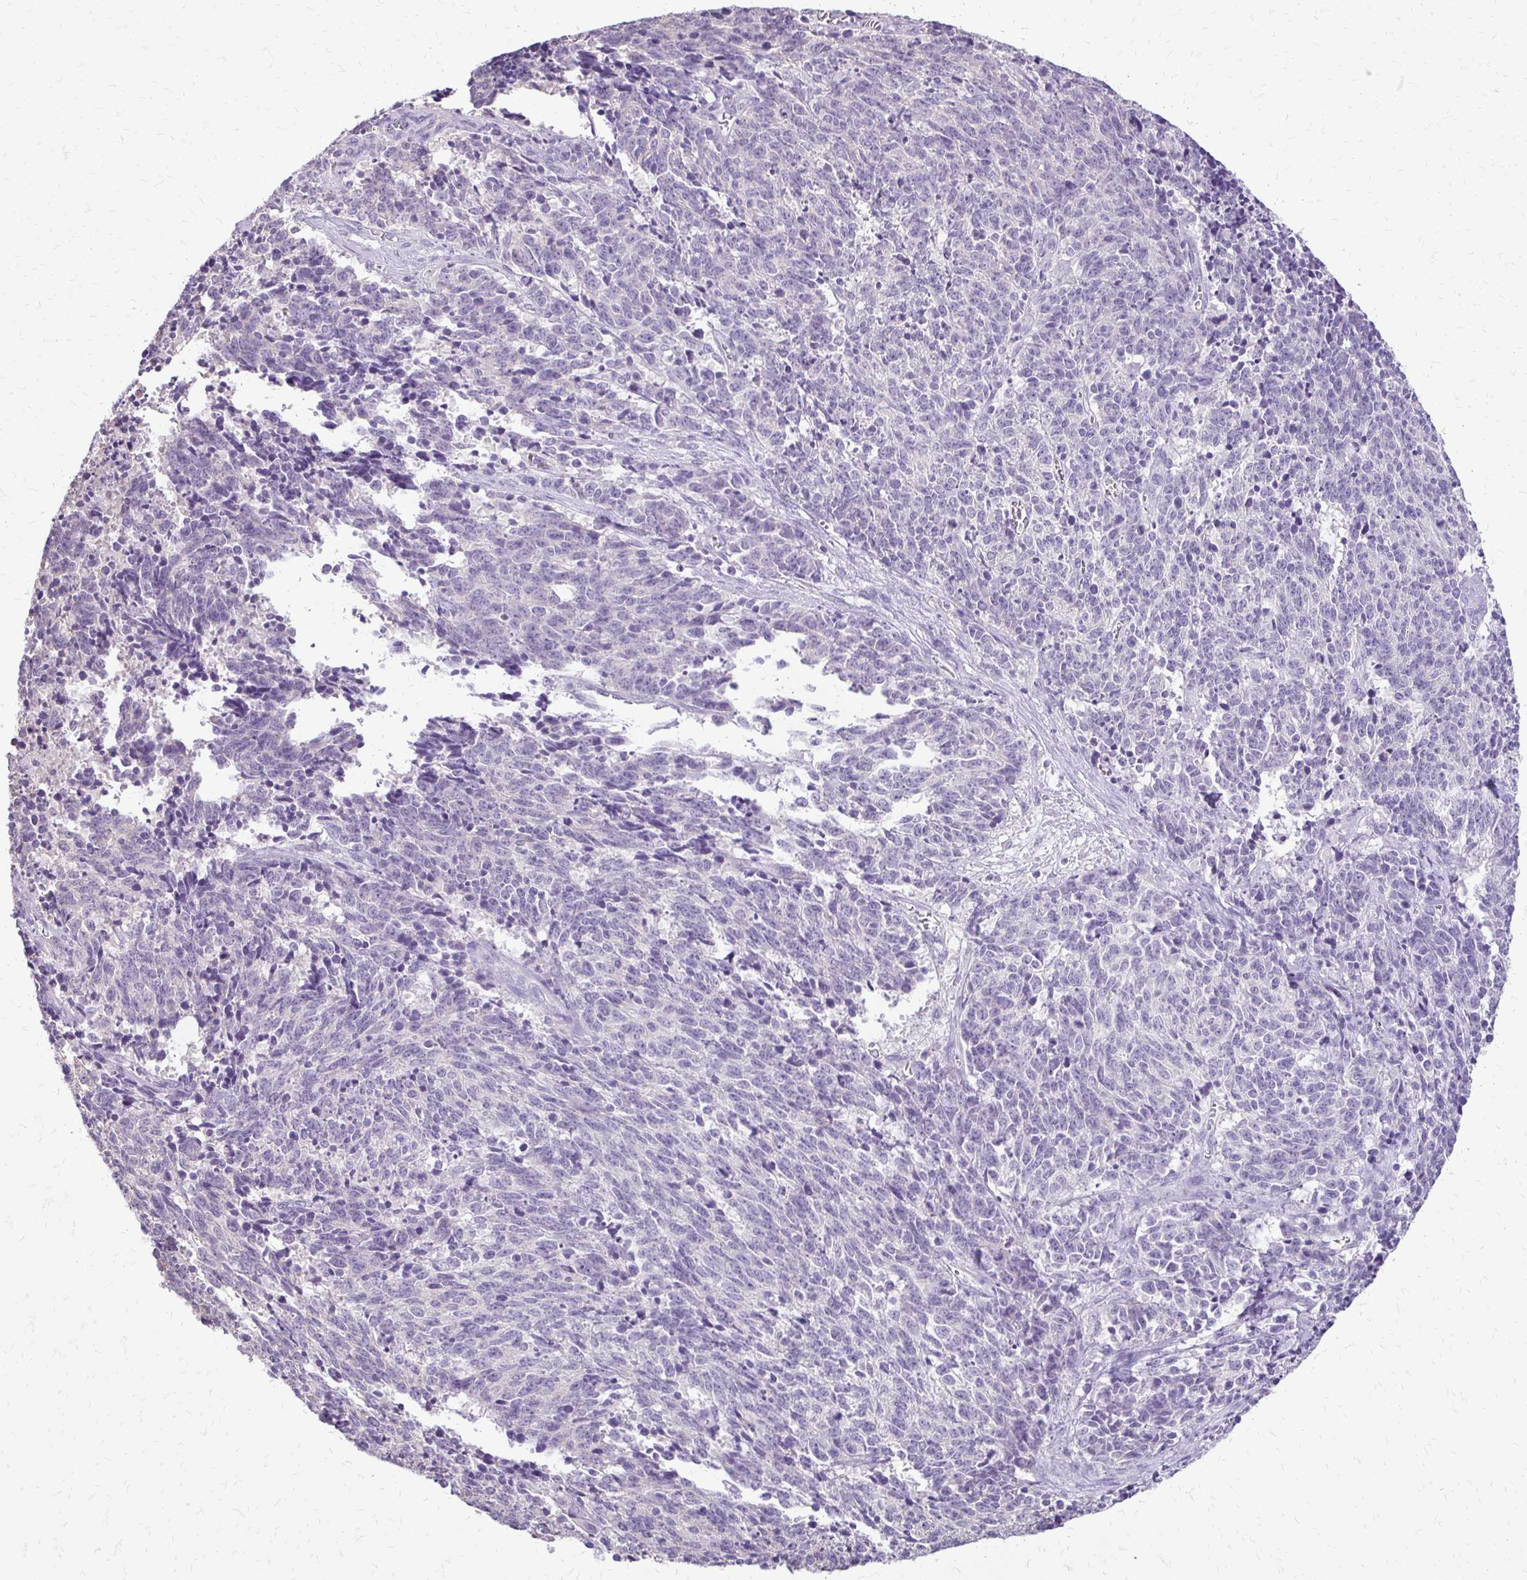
{"staining": {"intensity": "negative", "quantity": "none", "location": "none"}, "tissue": "cervical cancer", "cell_type": "Tumor cells", "image_type": "cancer", "snomed": [{"axis": "morphology", "description": "Squamous cell carcinoma, NOS"}, {"axis": "topography", "description": "Cervix"}], "caption": "A high-resolution image shows immunohistochemistry (IHC) staining of cervical cancer (squamous cell carcinoma), which exhibits no significant positivity in tumor cells.", "gene": "ALPG", "patient": {"sex": "female", "age": 29}}